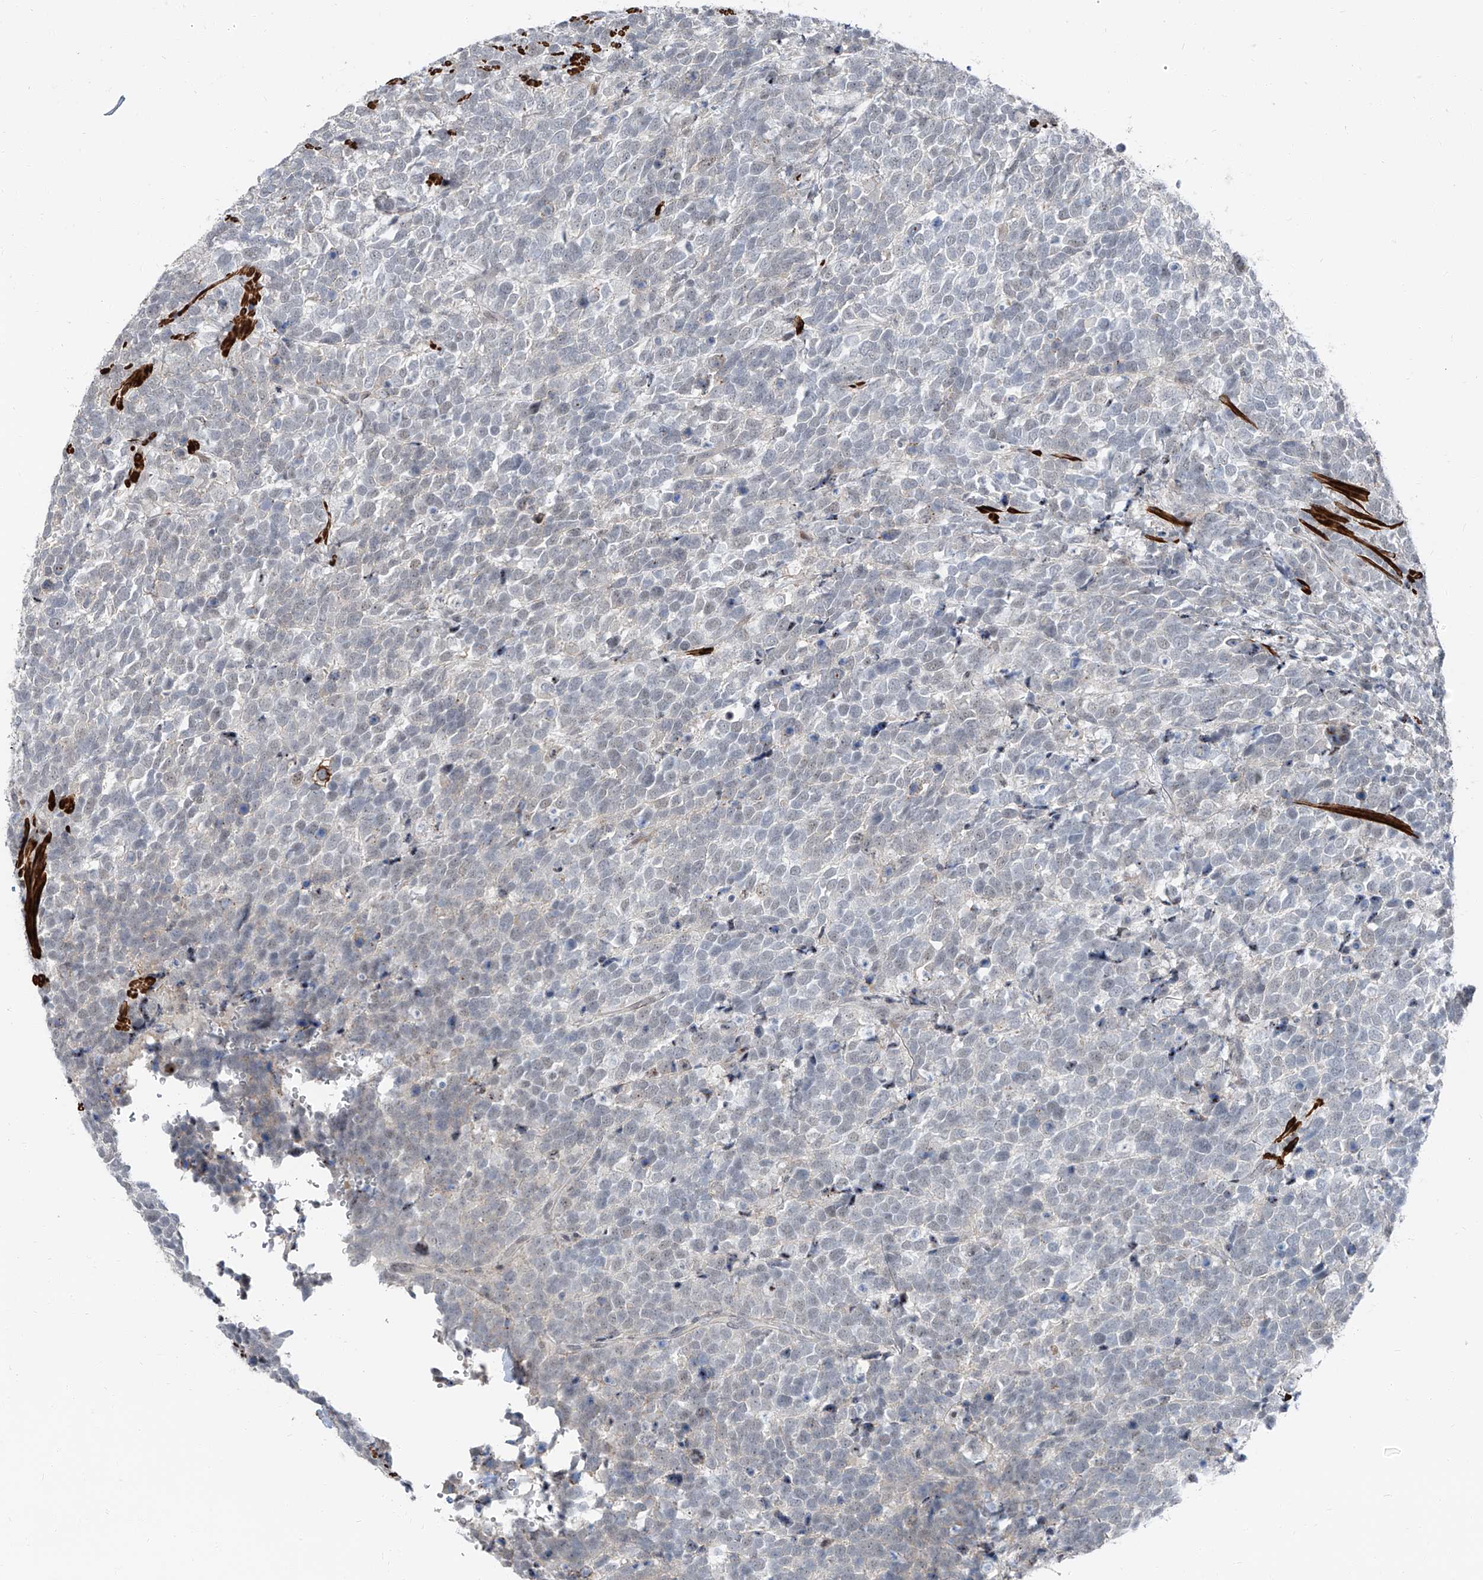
{"staining": {"intensity": "negative", "quantity": "none", "location": "none"}, "tissue": "urothelial cancer", "cell_type": "Tumor cells", "image_type": "cancer", "snomed": [{"axis": "morphology", "description": "Urothelial carcinoma, High grade"}, {"axis": "topography", "description": "Urinary bladder"}], "caption": "IHC photomicrograph of urothelial carcinoma (high-grade) stained for a protein (brown), which exhibits no expression in tumor cells.", "gene": "TXLNB", "patient": {"sex": "female", "age": 82}}